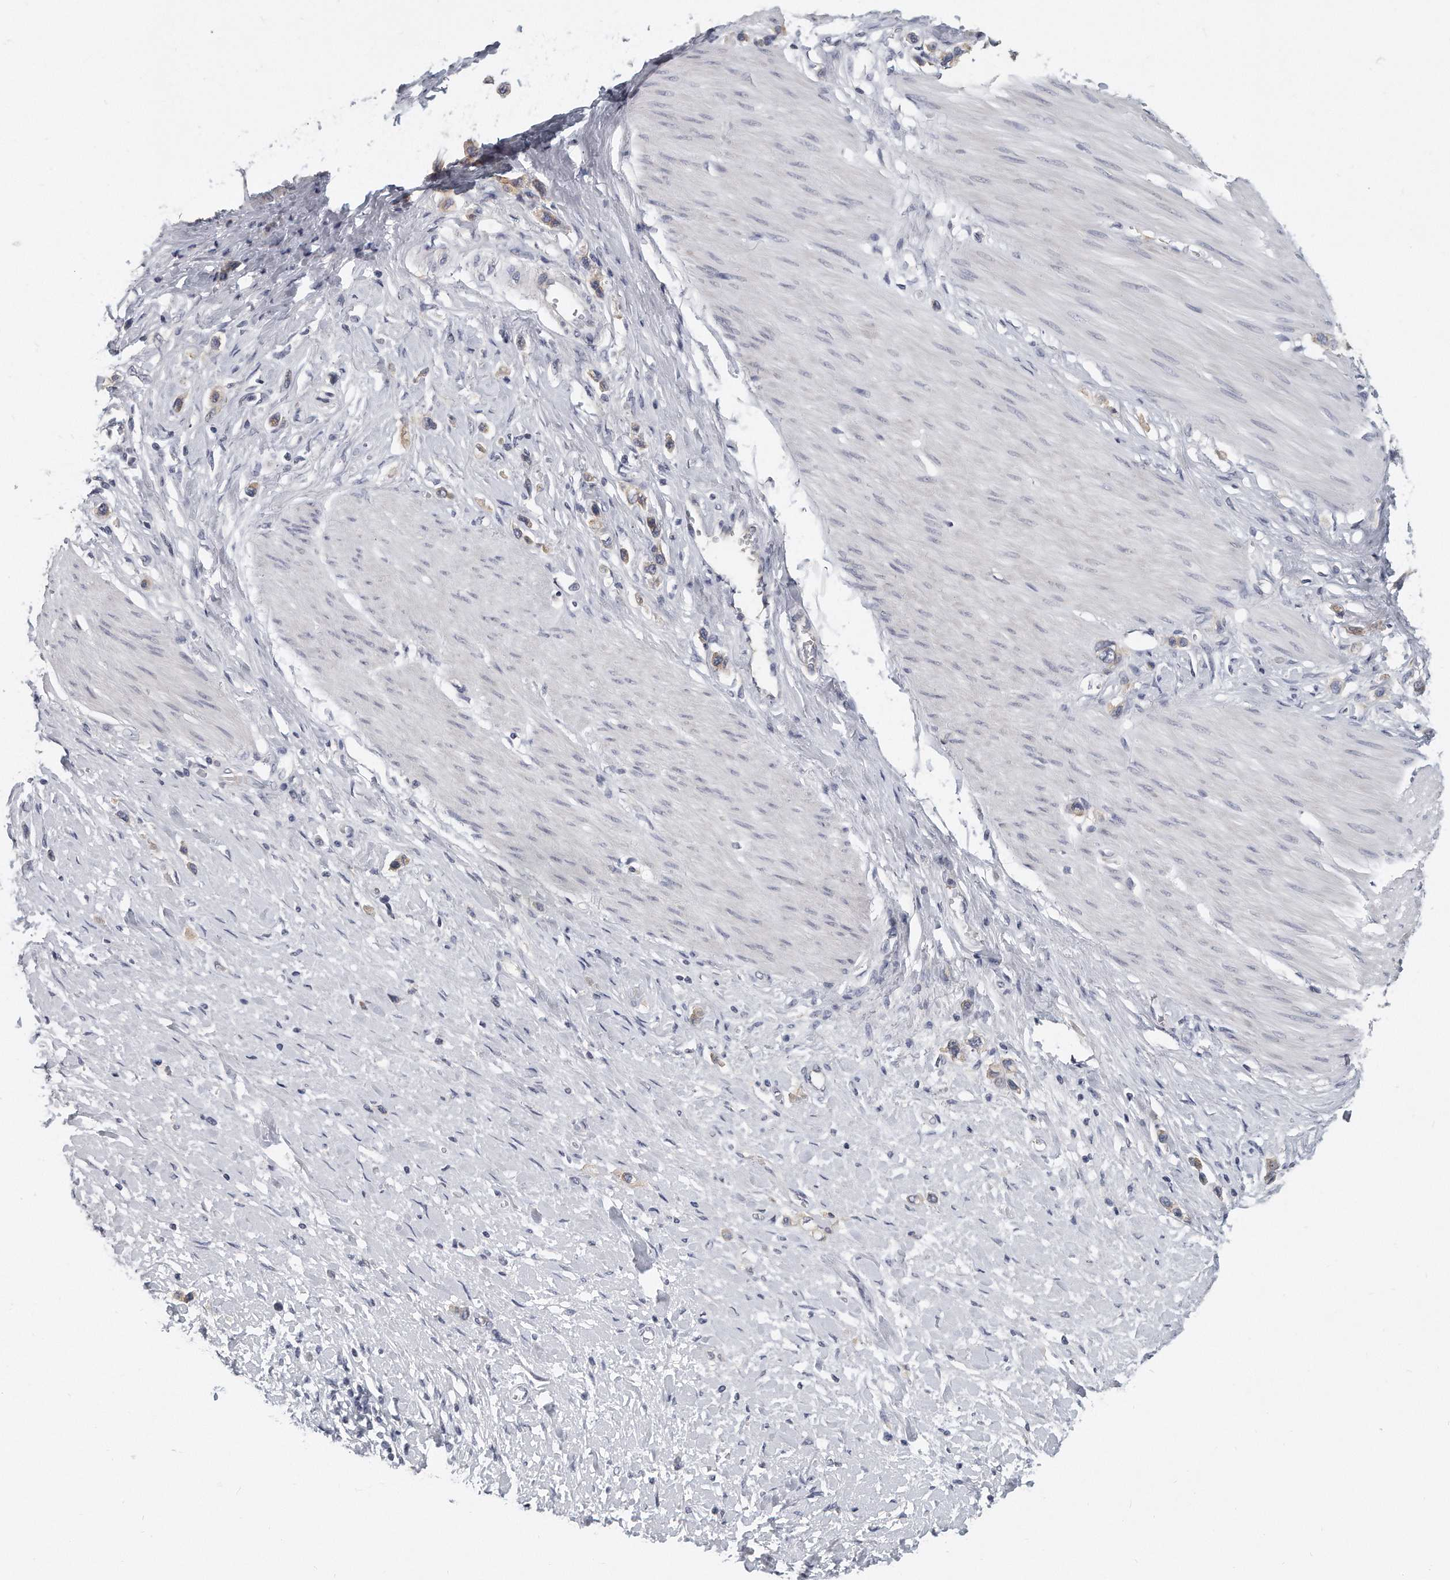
{"staining": {"intensity": "weak", "quantity": "<25%", "location": "cytoplasmic/membranous"}, "tissue": "stomach cancer", "cell_type": "Tumor cells", "image_type": "cancer", "snomed": [{"axis": "morphology", "description": "Adenocarcinoma, NOS"}, {"axis": "topography", "description": "Stomach"}], "caption": "Immunohistochemical staining of stomach cancer reveals no significant positivity in tumor cells.", "gene": "PLEKHA6", "patient": {"sex": "female", "age": 65}}